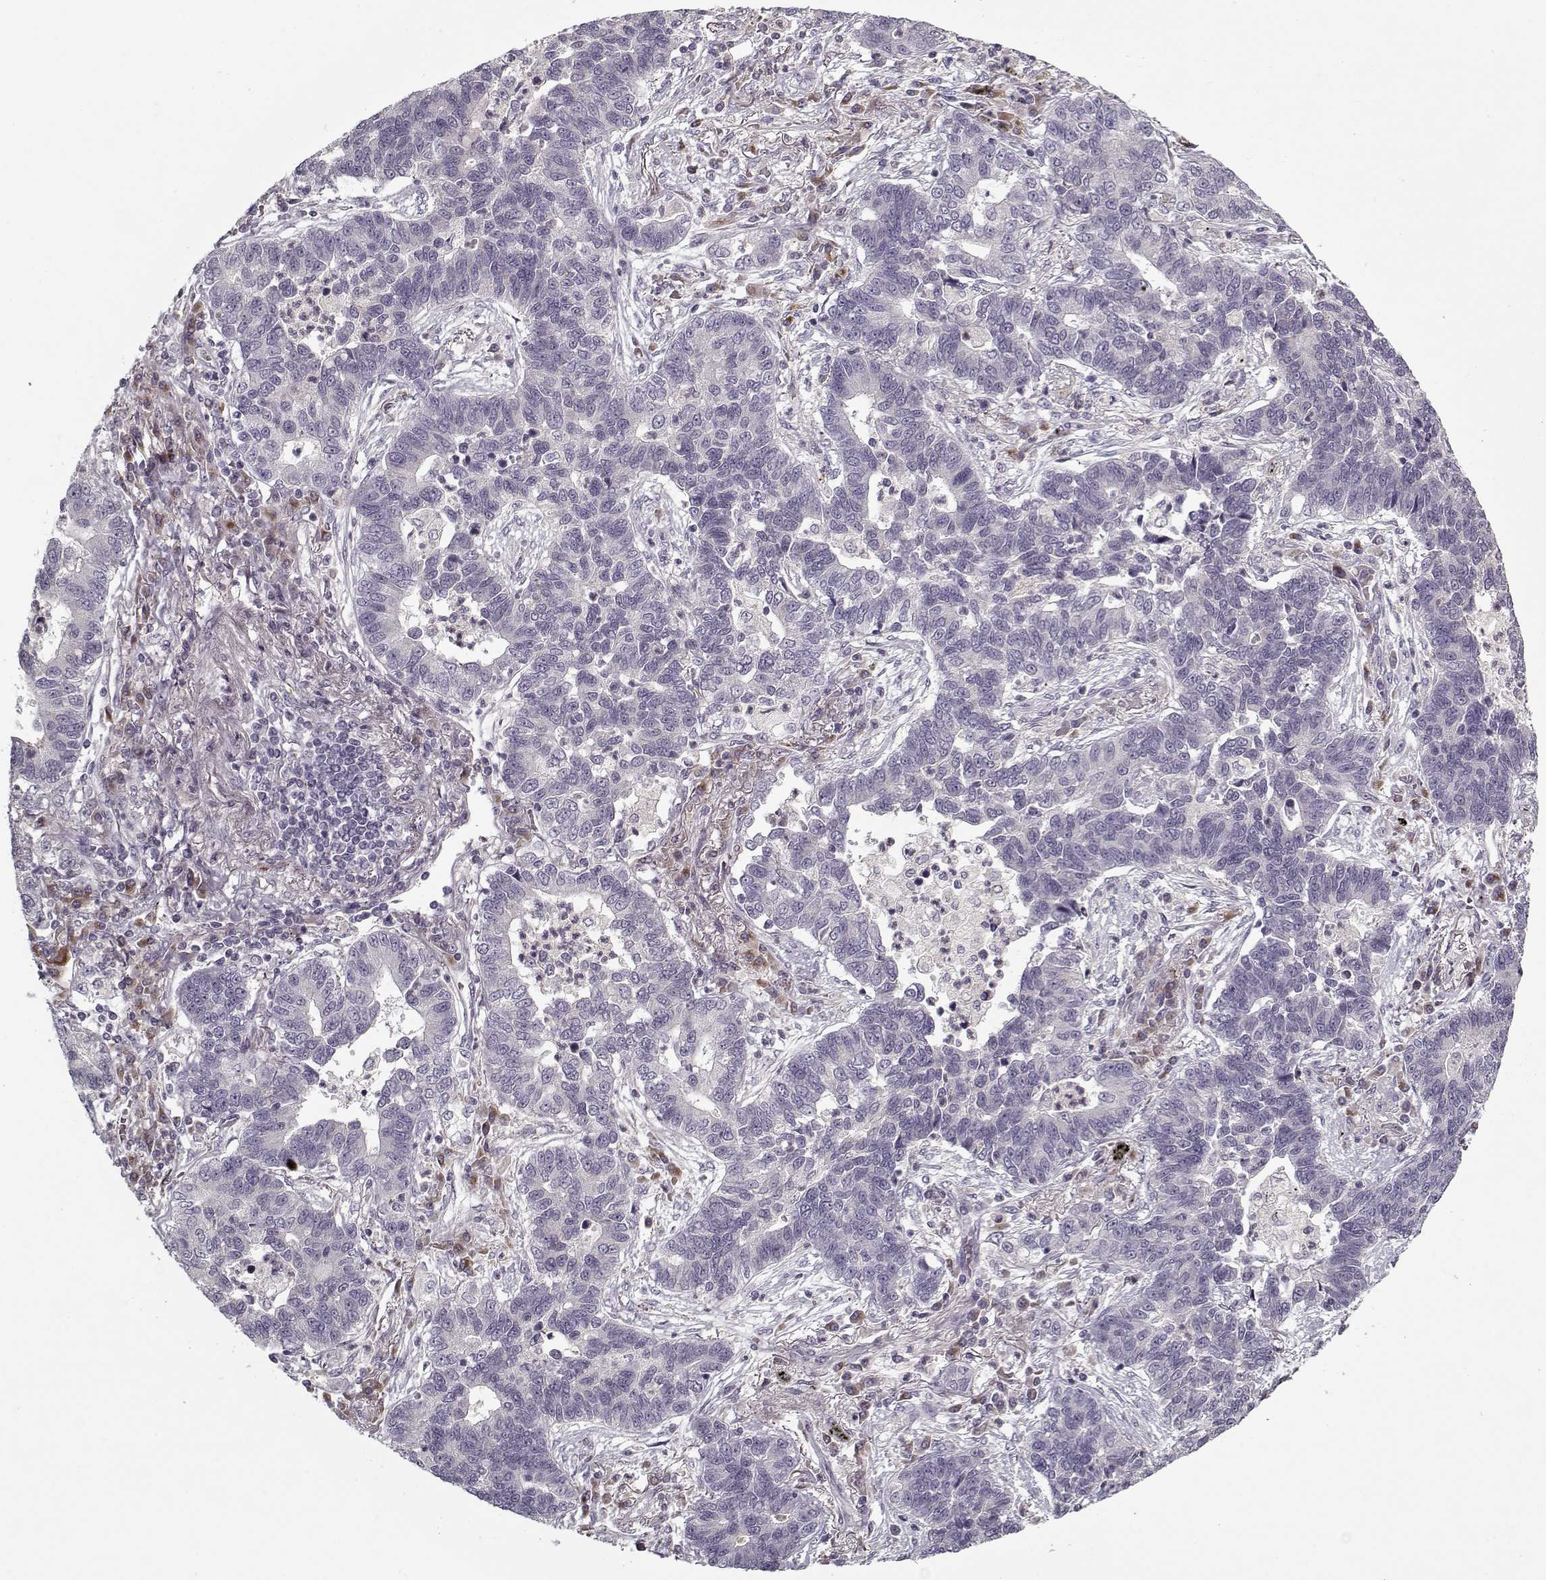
{"staining": {"intensity": "negative", "quantity": "none", "location": "none"}, "tissue": "lung cancer", "cell_type": "Tumor cells", "image_type": "cancer", "snomed": [{"axis": "morphology", "description": "Adenocarcinoma, NOS"}, {"axis": "topography", "description": "Lung"}], "caption": "IHC of human lung adenocarcinoma shows no positivity in tumor cells.", "gene": "UNC13D", "patient": {"sex": "female", "age": 57}}